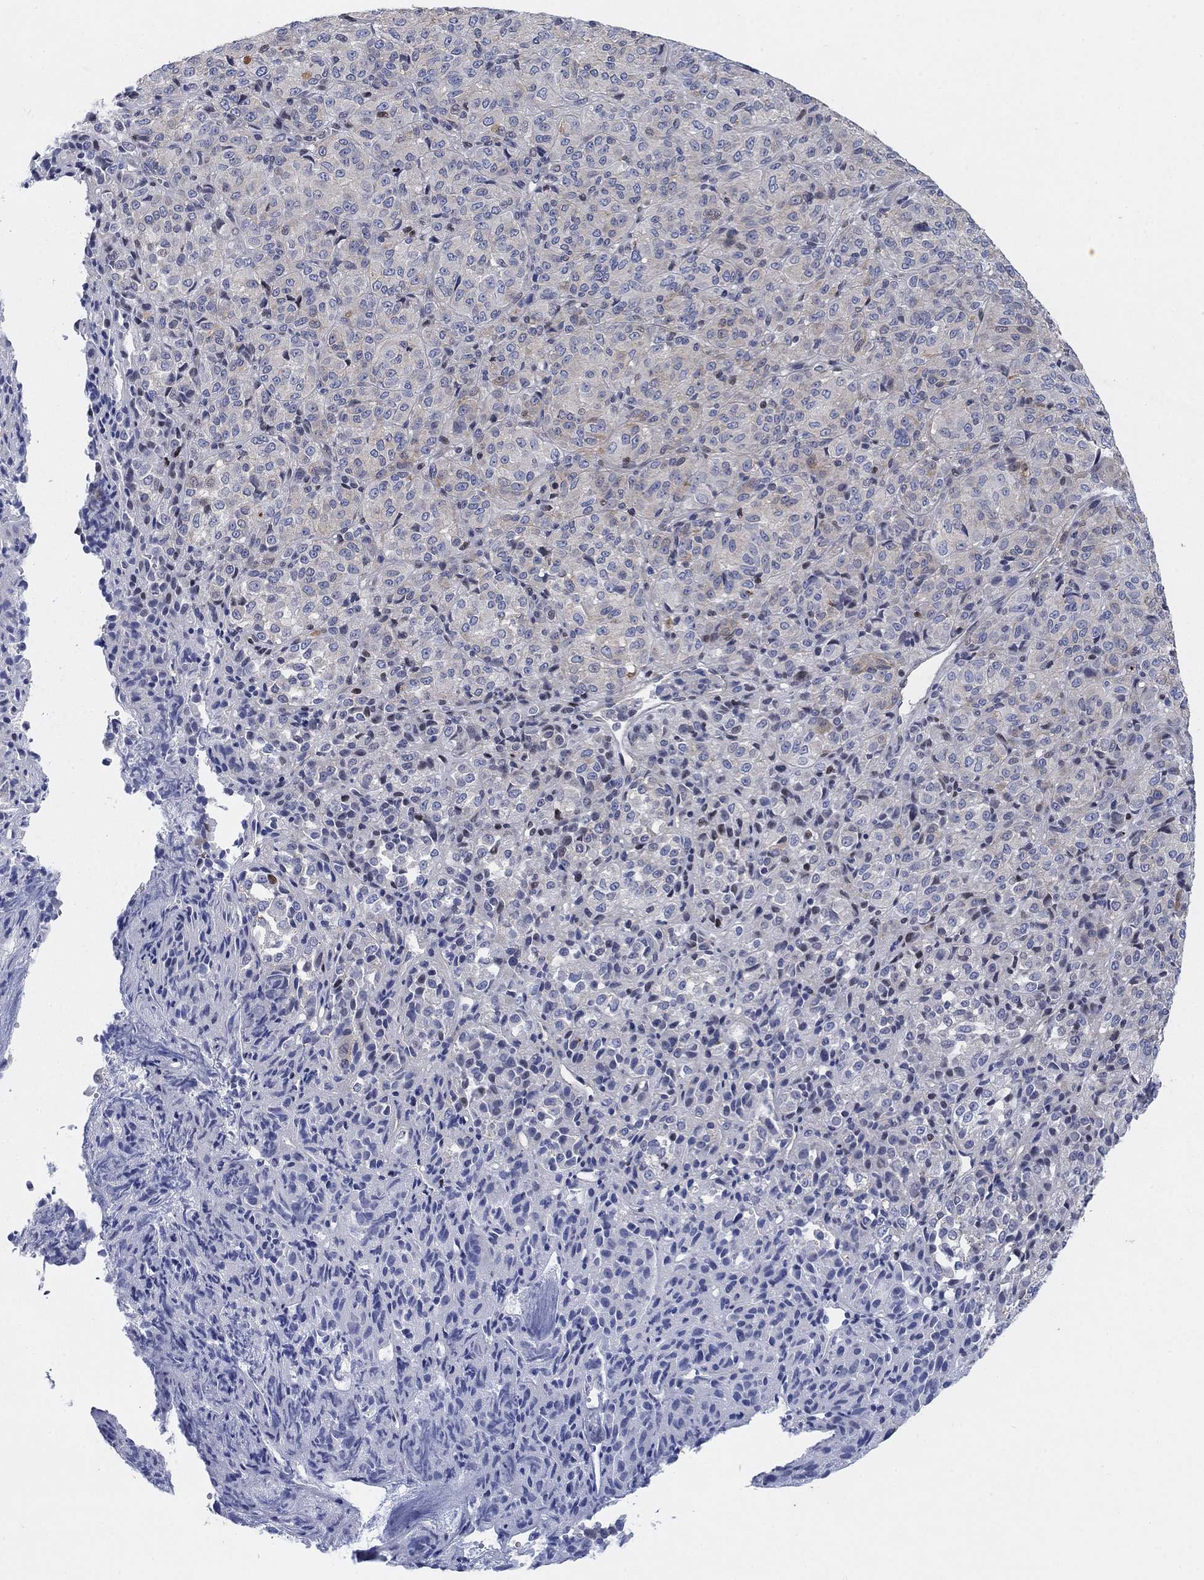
{"staining": {"intensity": "moderate", "quantity": "25%-75%", "location": "cytoplasmic/membranous"}, "tissue": "melanoma", "cell_type": "Tumor cells", "image_type": "cancer", "snomed": [{"axis": "morphology", "description": "Malignant melanoma, Metastatic site"}, {"axis": "topography", "description": "Brain"}], "caption": "Immunohistochemistry of malignant melanoma (metastatic site) shows medium levels of moderate cytoplasmic/membranous staining in approximately 25%-75% of tumor cells.", "gene": "MYO3A", "patient": {"sex": "female", "age": 56}}